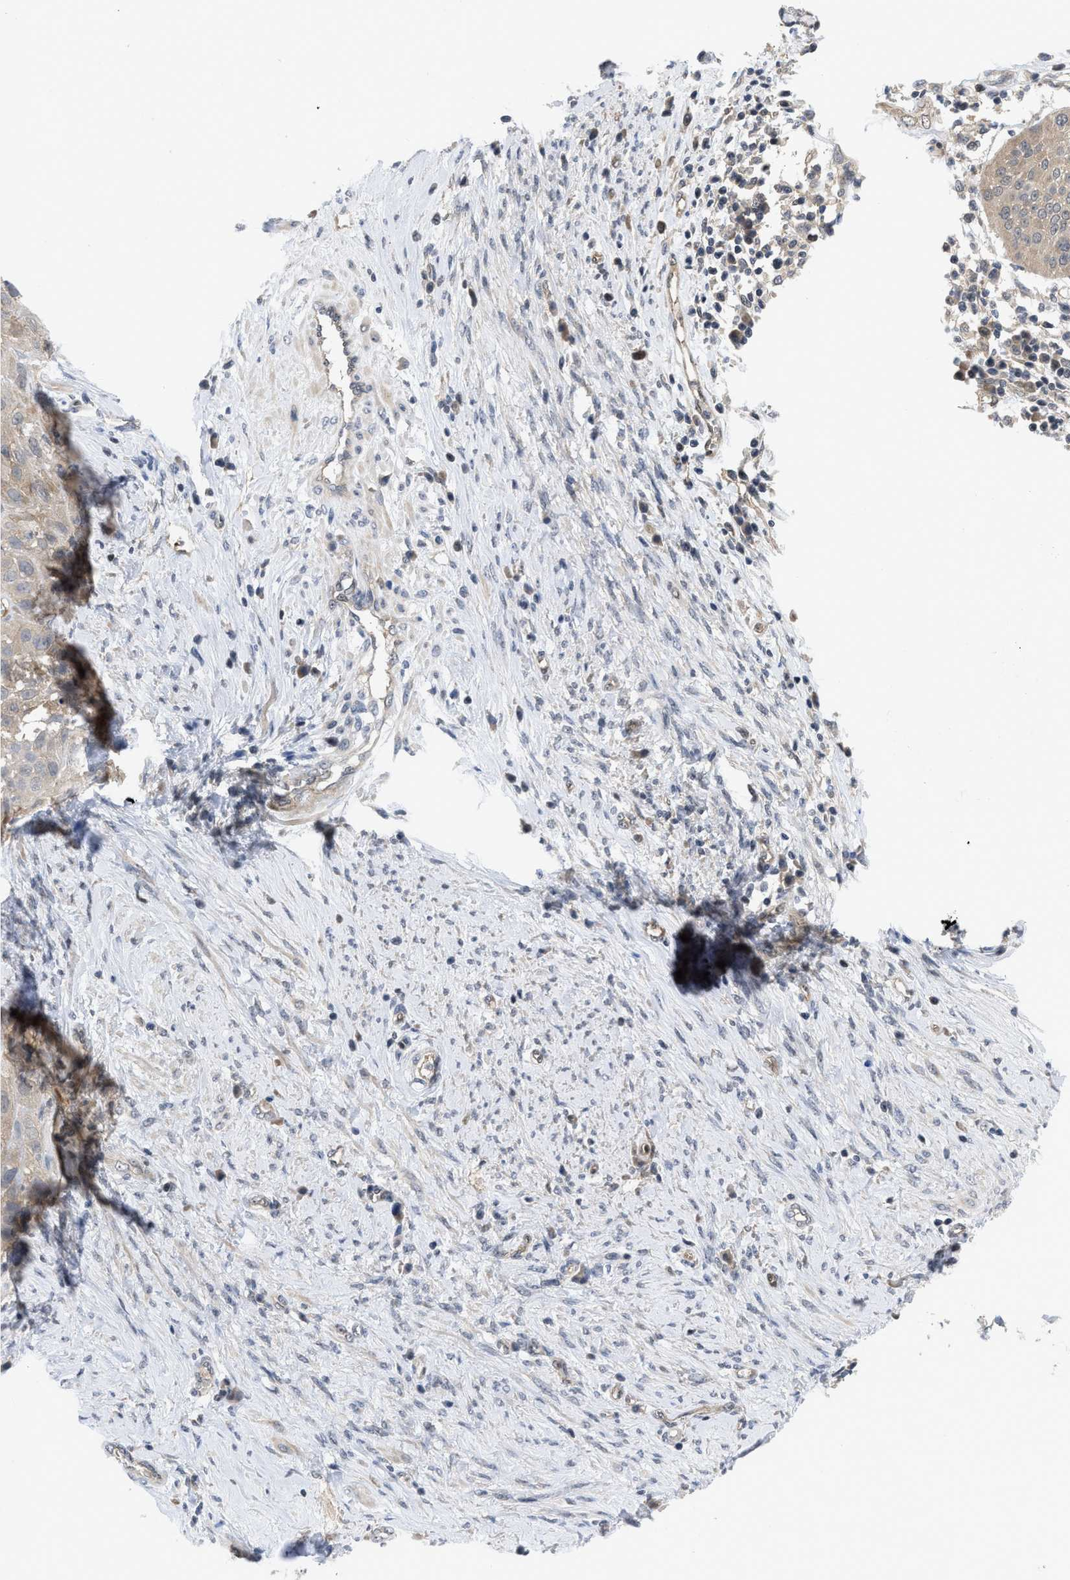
{"staining": {"intensity": "weak", "quantity": ">75%", "location": "cytoplasmic/membranous"}, "tissue": "cervical cancer", "cell_type": "Tumor cells", "image_type": "cancer", "snomed": [{"axis": "morphology", "description": "Normal tissue, NOS"}, {"axis": "morphology", "description": "Squamous cell carcinoma, NOS"}, {"axis": "topography", "description": "Cervix"}], "caption": "Cervical squamous cell carcinoma stained for a protein (brown) exhibits weak cytoplasmic/membranous positive expression in approximately >75% of tumor cells.", "gene": "LDAF1", "patient": {"sex": "female", "age": 39}}